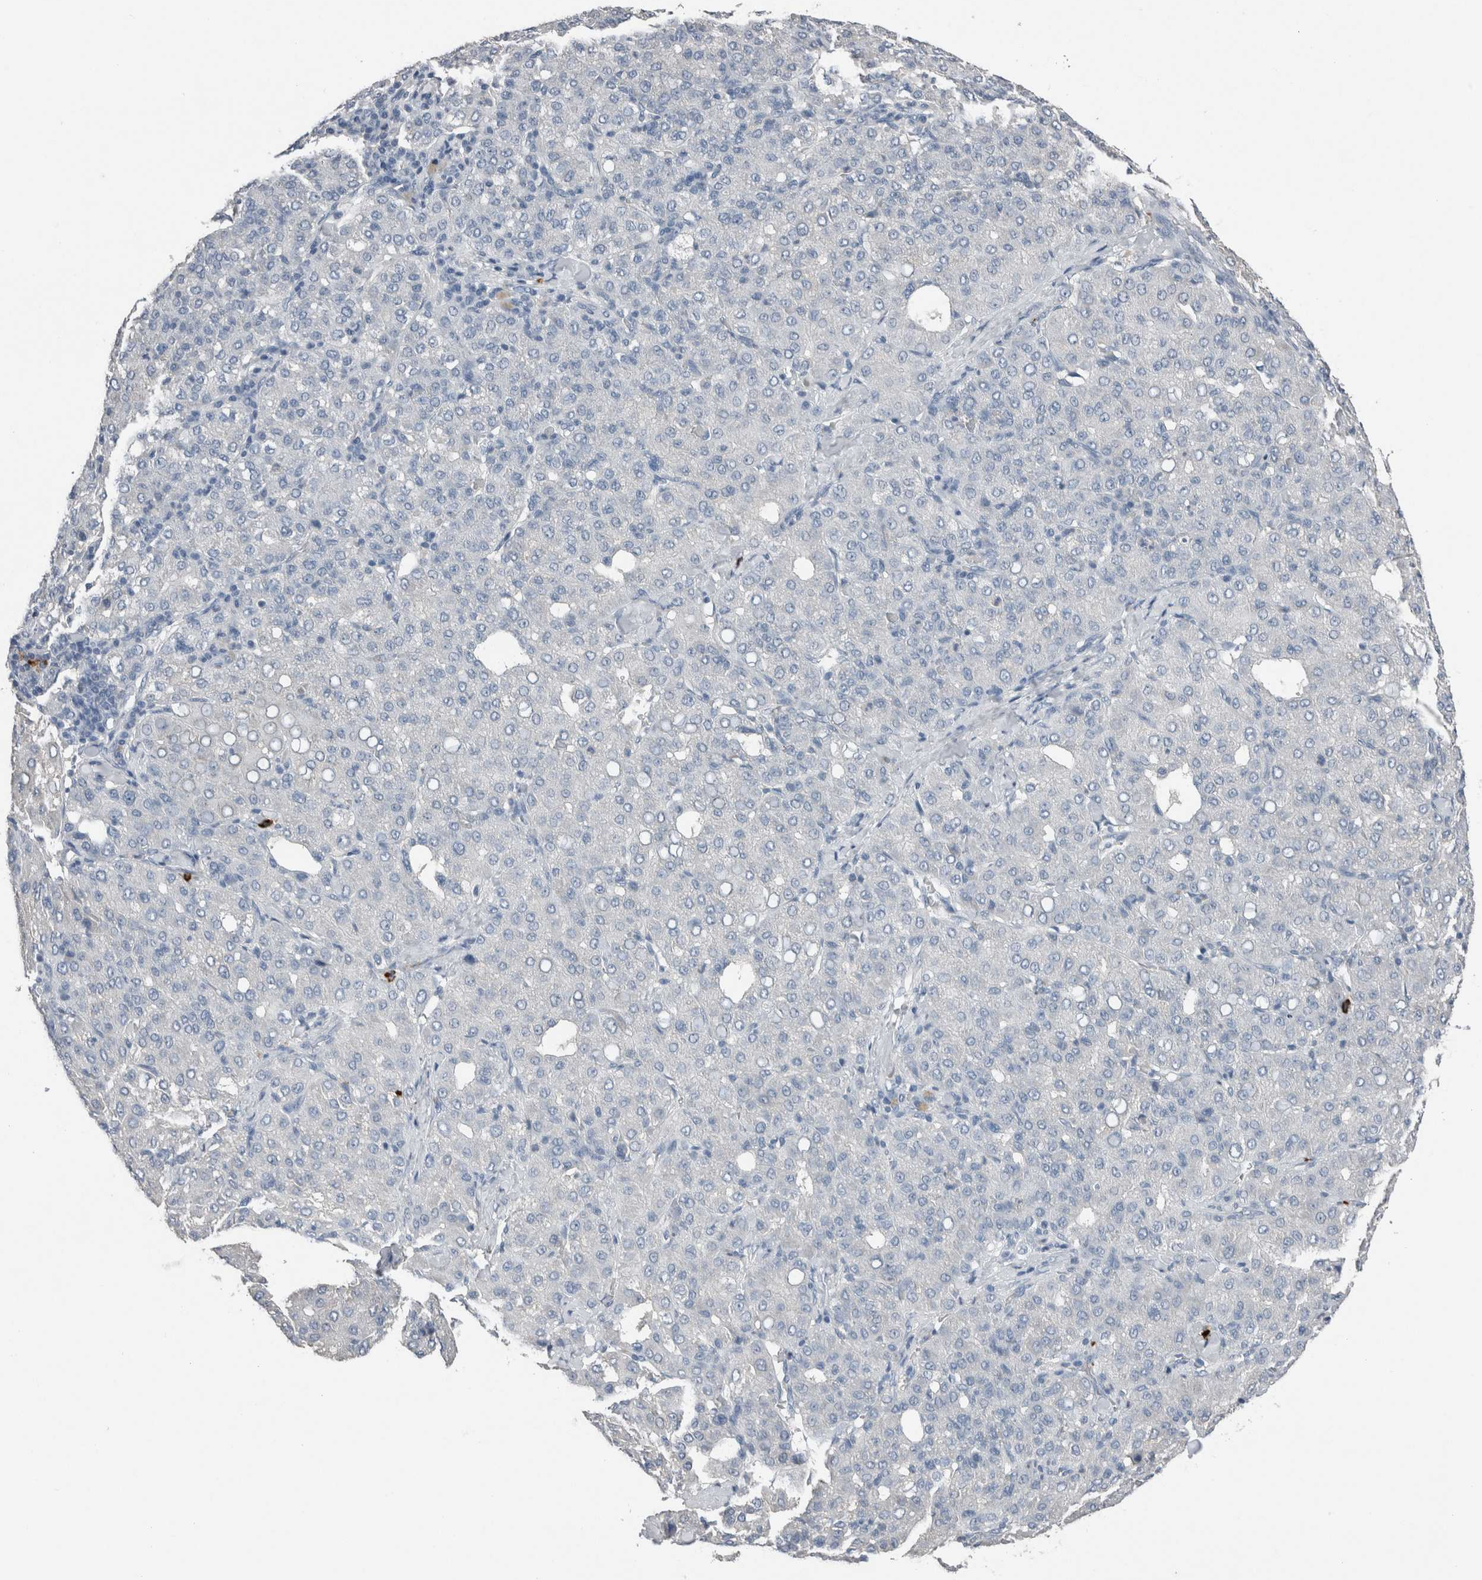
{"staining": {"intensity": "negative", "quantity": "none", "location": "none"}, "tissue": "liver cancer", "cell_type": "Tumor cells", "image_type": "cancer", "snomed": [{"axis": "morphology", "description": "Carcinoma, Hepatocellular, NOS"}, {"axis": "topography", "description": "Liver"}], "caption": "Liver cancer (hepatocellular carcinoma) stained for a protein using IHC exhibits no staining tumor cells.", "gene": "CRNN", "patient": {"sex": "male", "age": 65}}